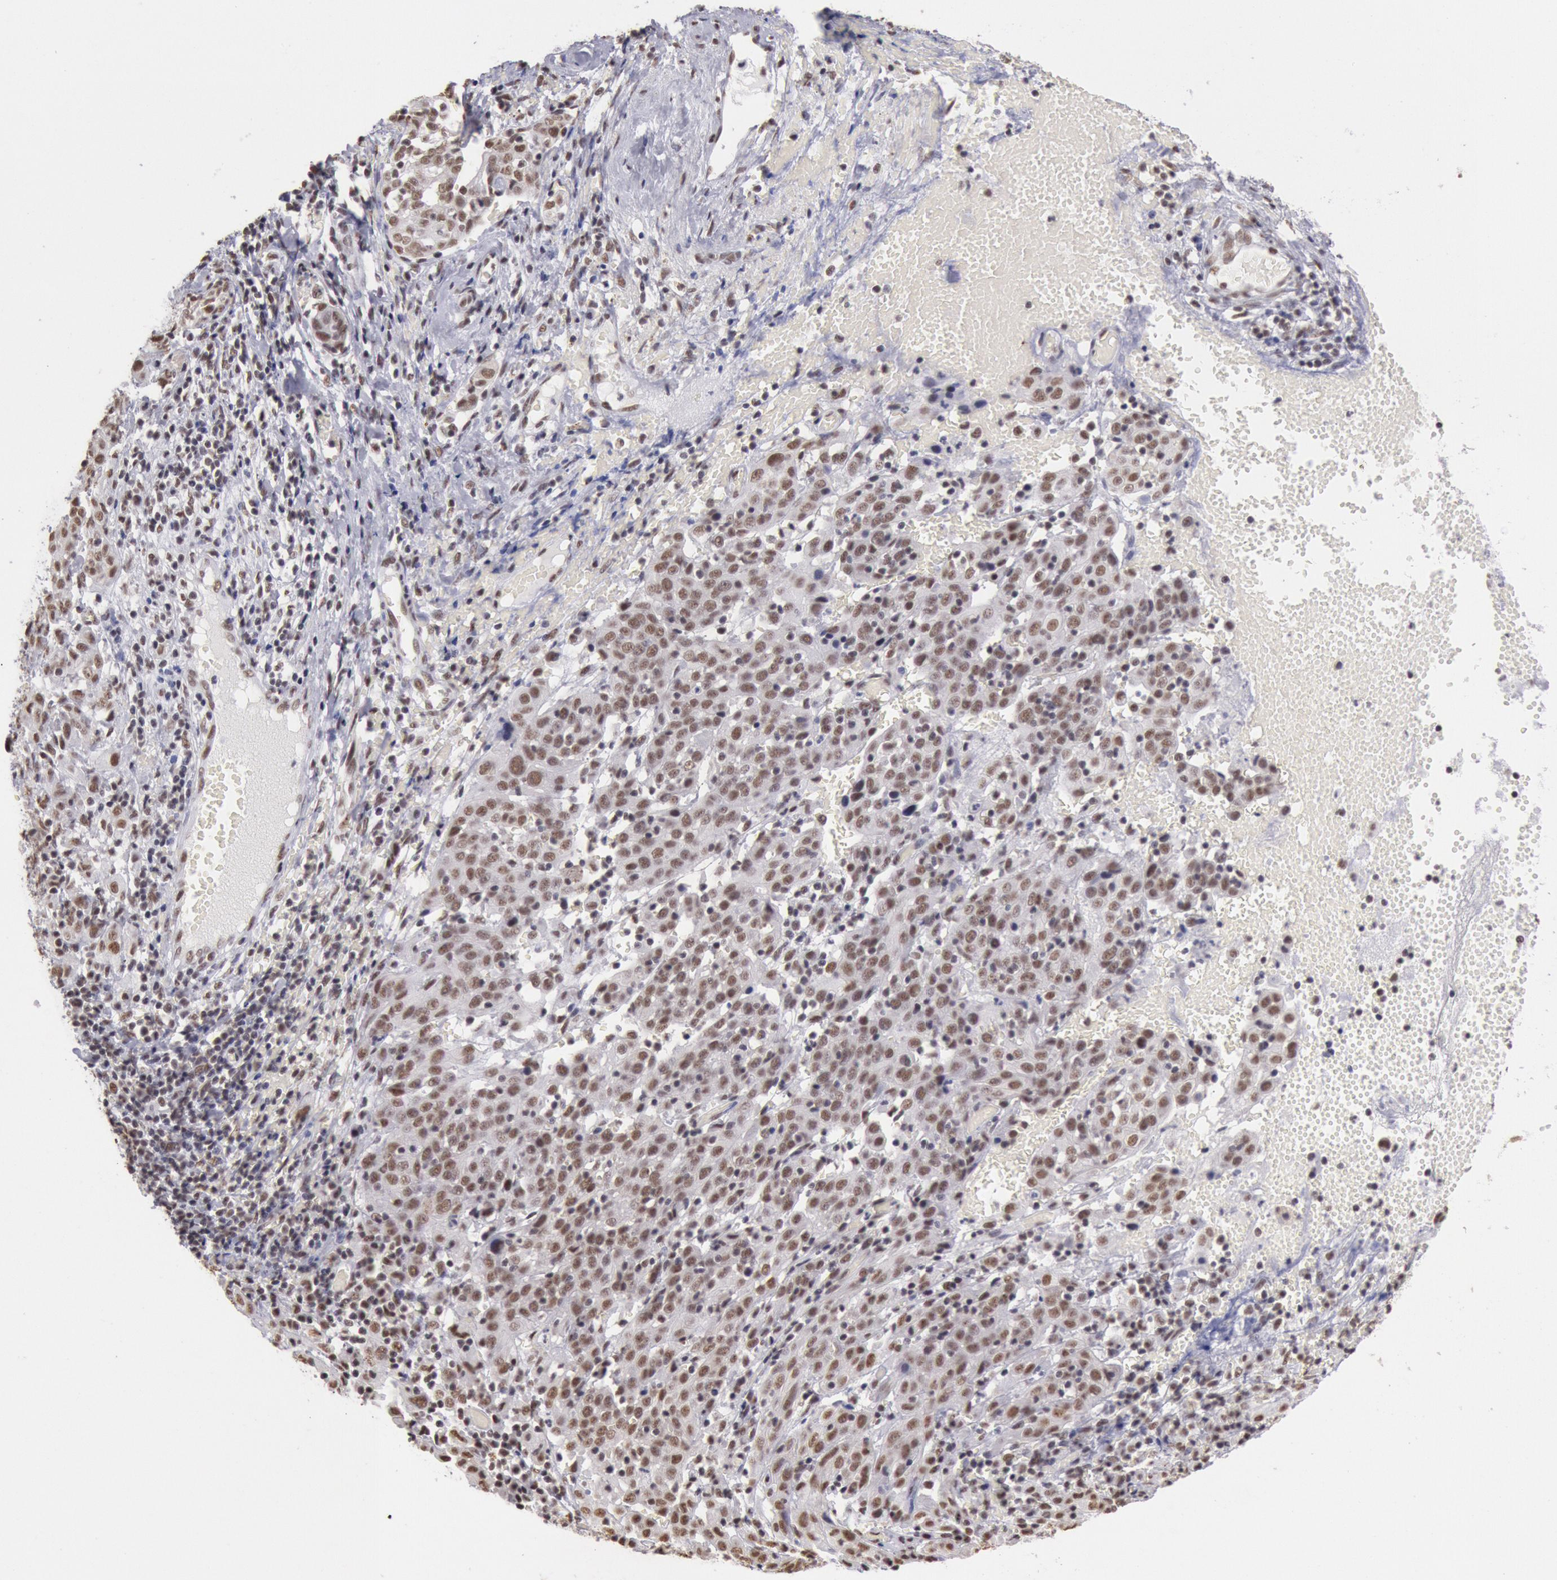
{"staining": {"intensity": "moderate", "quantity": ">75%", "location": "nuclear"}, "tissue": "cervical cancer", "cell_type": "Tumor cells", "image_type": "cancer", "snomed": [{"axis": "morphology", "description": "Normal tissue, NOS"}, {"axis": "morphology", "description": "Squamous cell carcinoma, NOS"}, {"axis": "topography", "description": "Cervix"}], "caption": "Immunohistochemical staining of human cervical cancer displays medium levels of moderate nuclear protein positivity in approximately >75% of tumor cells.", "gene": "SNRPD3", "patient": {"sex": "female", "age": 67}}